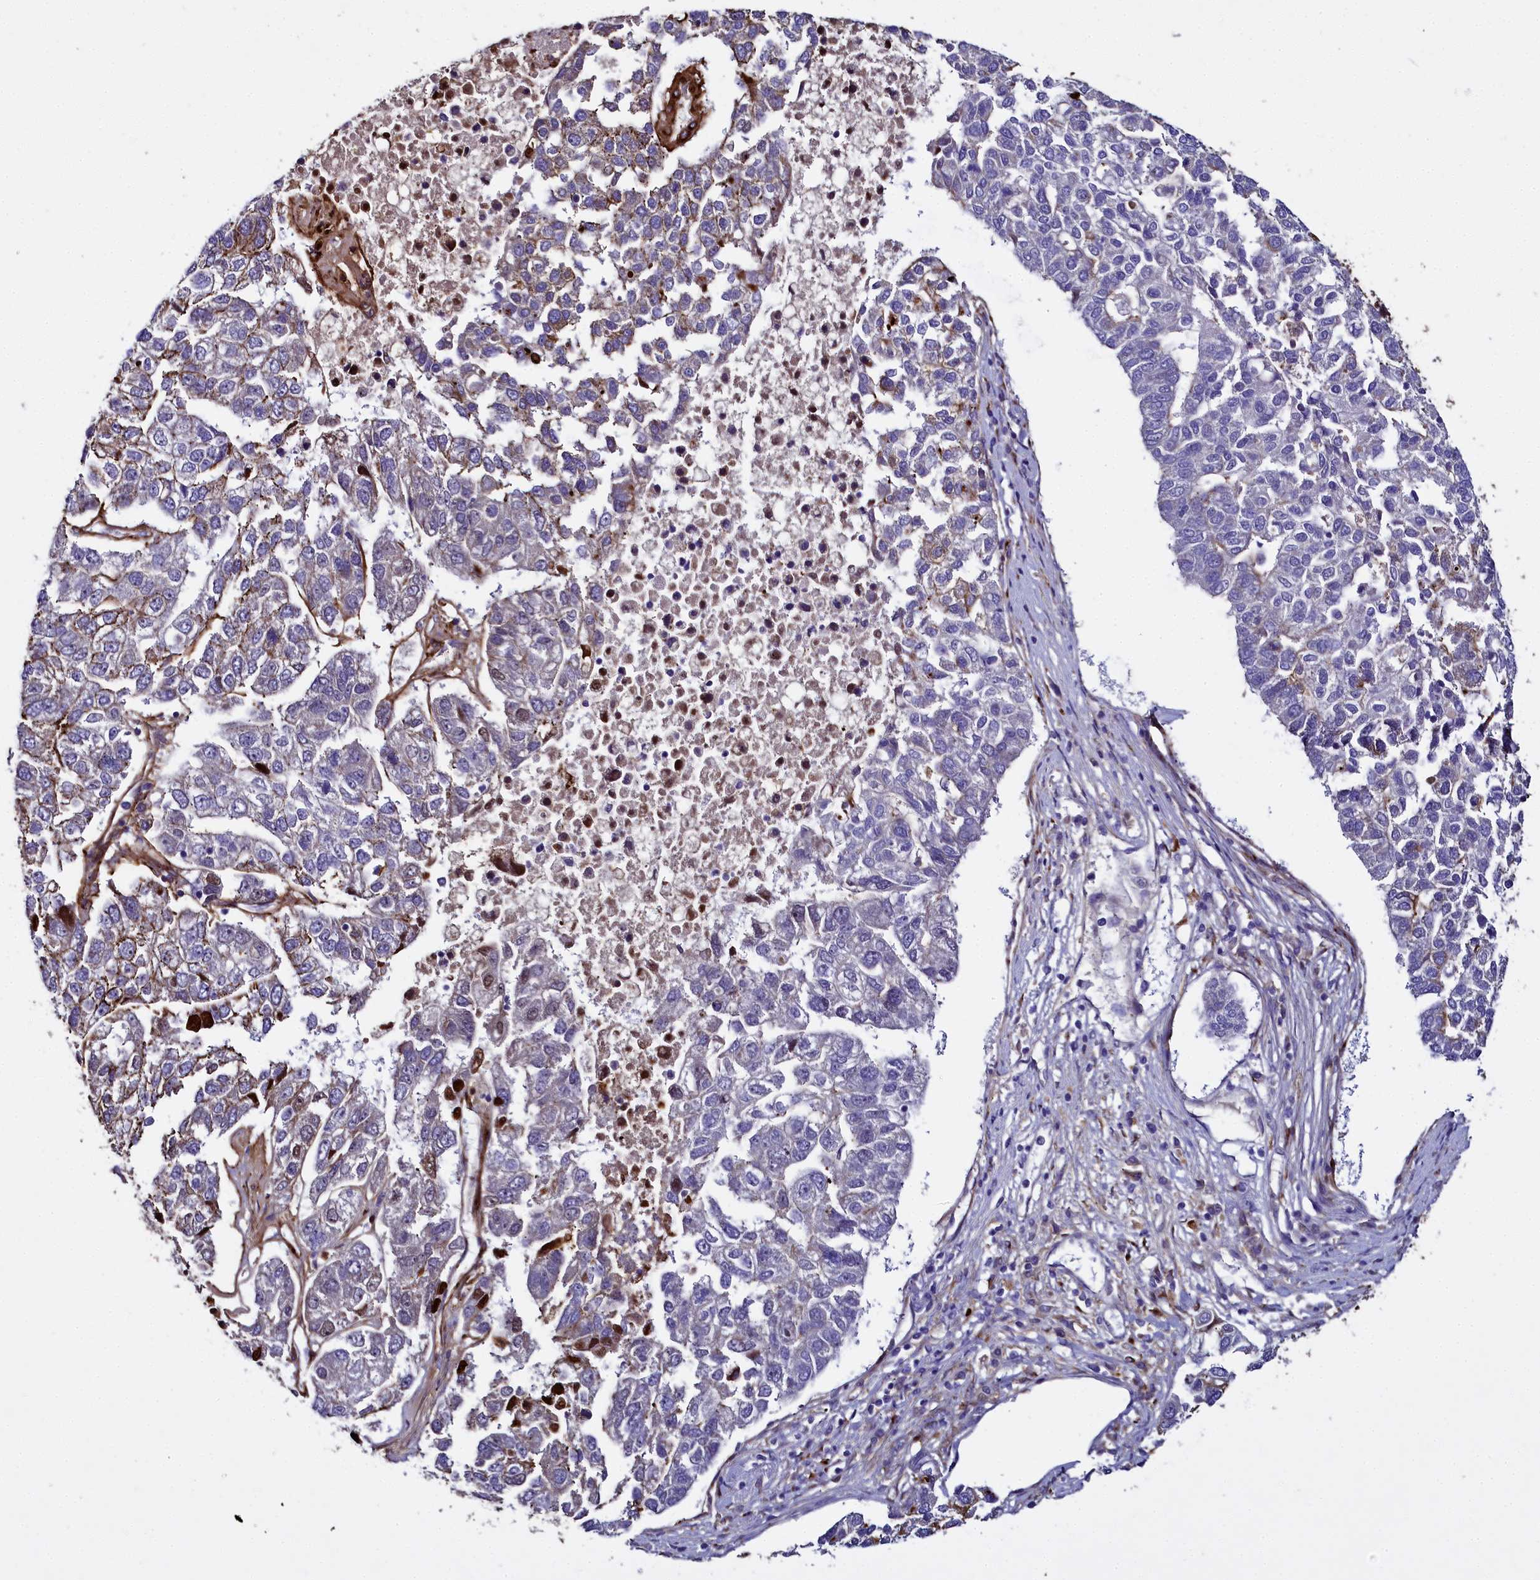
{"staining": {"intensity": "moderate", "quantity": "<25%", "location": "cytoplasmic/membranous"}, "tissue": "pancreatic cancer", "cell_type": "Tumor cells", "image_type": "cancer", "snomed": [{"axis": "morphology", "description": "Adenocarcinoma, NOS"}, {"axis": "topography", "description": "Pancreas"}], "caption": "Protein expression analysis of pancreatic adenocarcinoma demonstrates moderate cytoplasmic/membranous expression in approximately <25% of tumor cells.", "gene": "MRC2", "patient": {"sex": "female", "age": 61}}